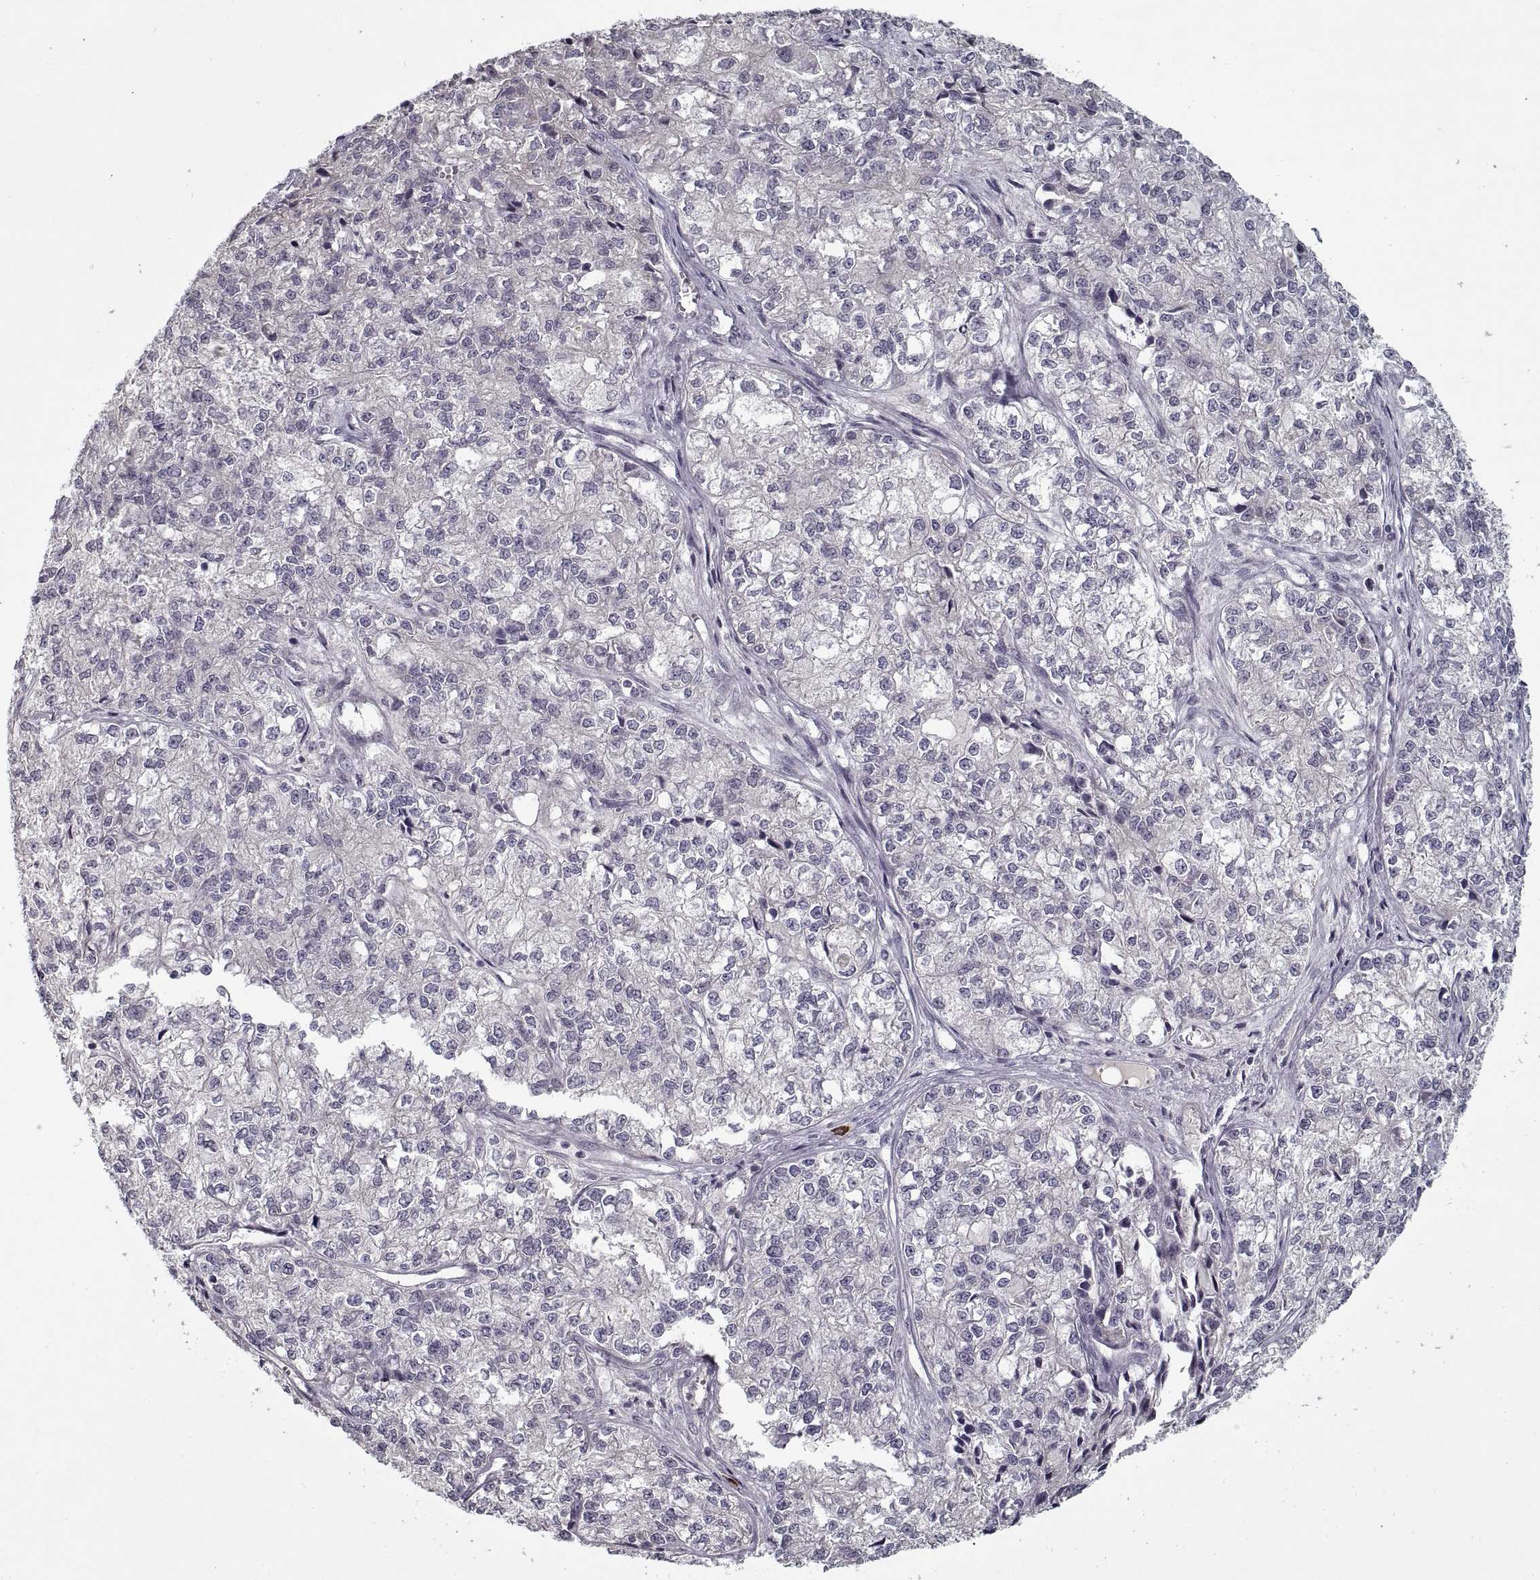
{"staining": {"intensity": "weak", "quantity": "<25%", "location": "cytoplasmic/membranous"}, "tissue": "ovarian cancer", "cell_type": "Tumor cells", "image_type": "cancer", "snomed": [{"axis": "morphology", "description": "Carcinoma, endometroid"}, {"axis": "topography", "description": "Ovary"}], "caption": "This is a image of immunohistochemistry staining of ovarian cancer (endometroid carcinoma), which shows no positivity in tumor cells.", "gene": "GAD2", "patient": {"sex": "female", "age": 64}}